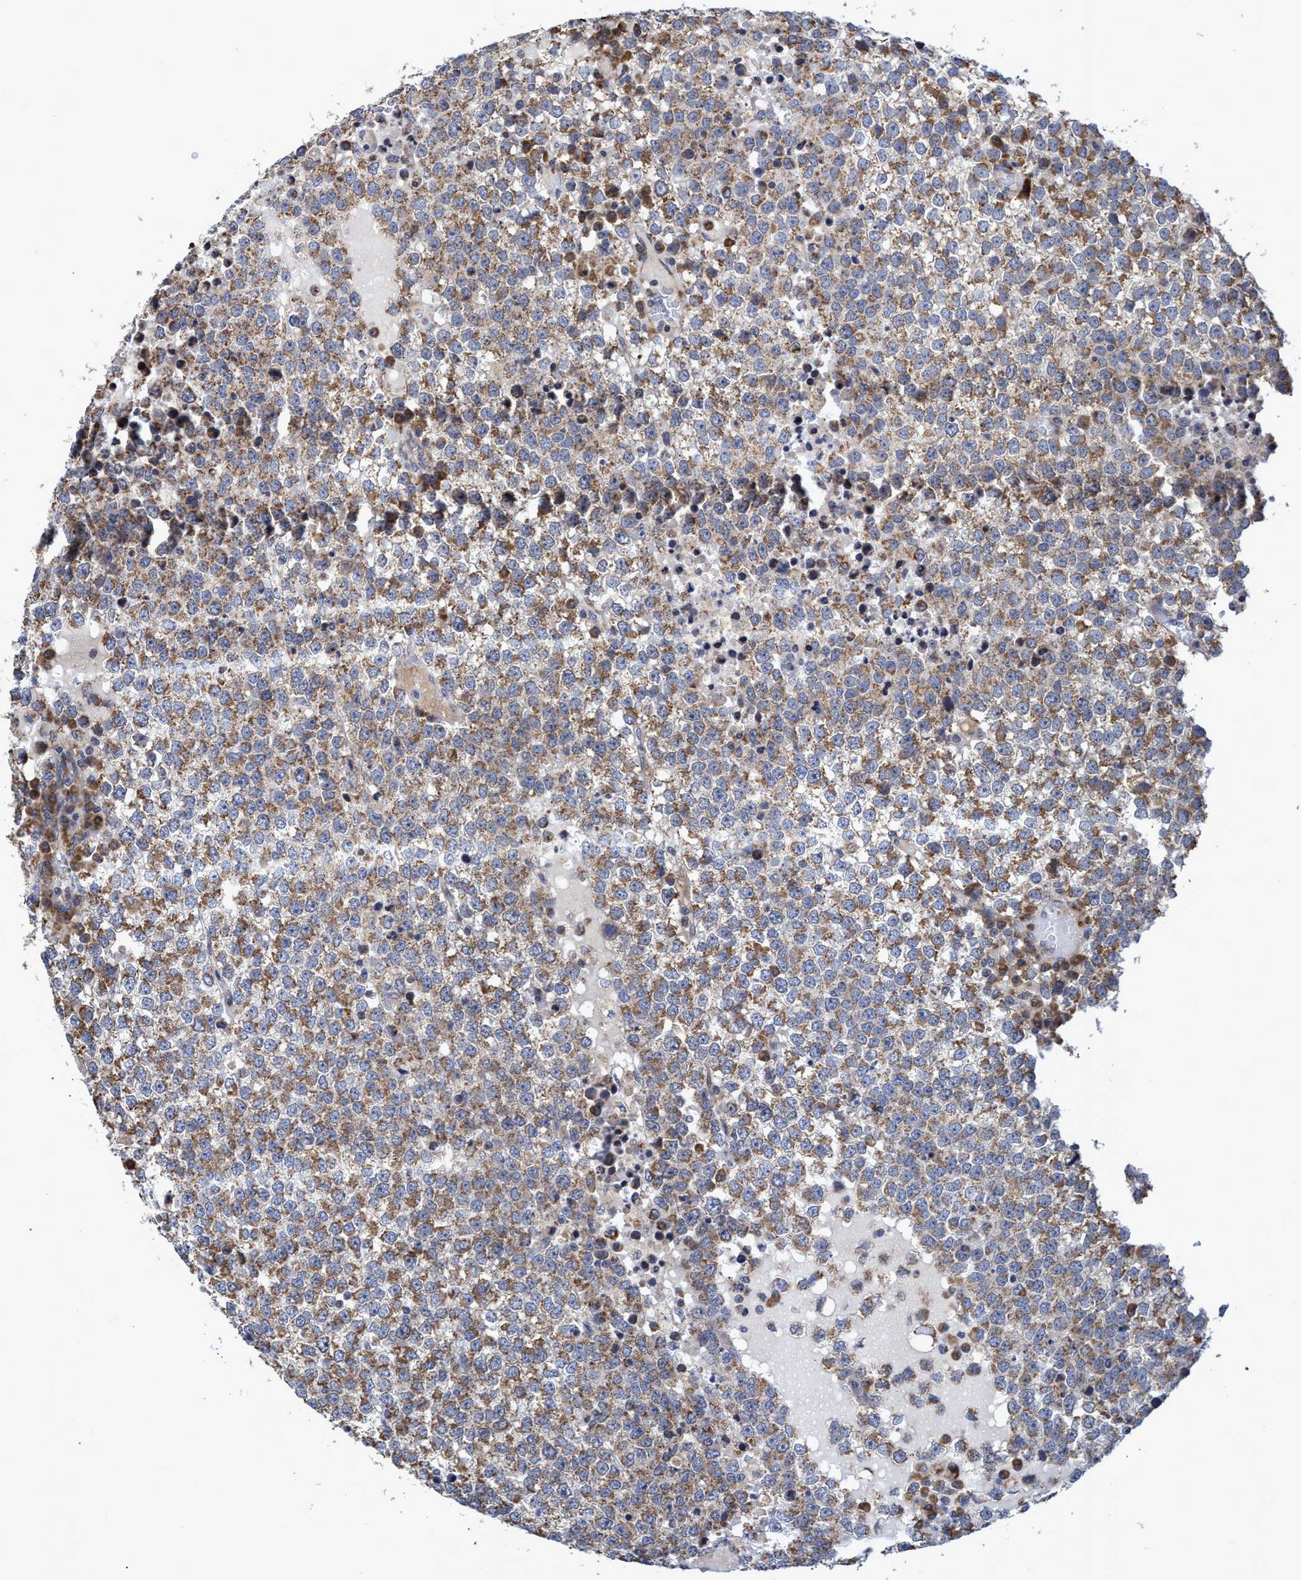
{"staining": {"intensity": "weak", "quantity": ">75%", "location": "cytoplasmic/membranous"}, "tissue": "testis cancer", "cell_type": "Tumor cells", "image_type": "cancer", "snomed": [{"axis": "morphology", "description": "Seminoma, NOS"}, {"axis": "topography", "description": "Testis"}], "caption": "Weak cytoplasmic/membranous expression for a protein is present in approximately >75% of tumor cells of testis seminoma using IHC.", "gene": "NAT16", "patient": {"sex": "male", "age": 65}}